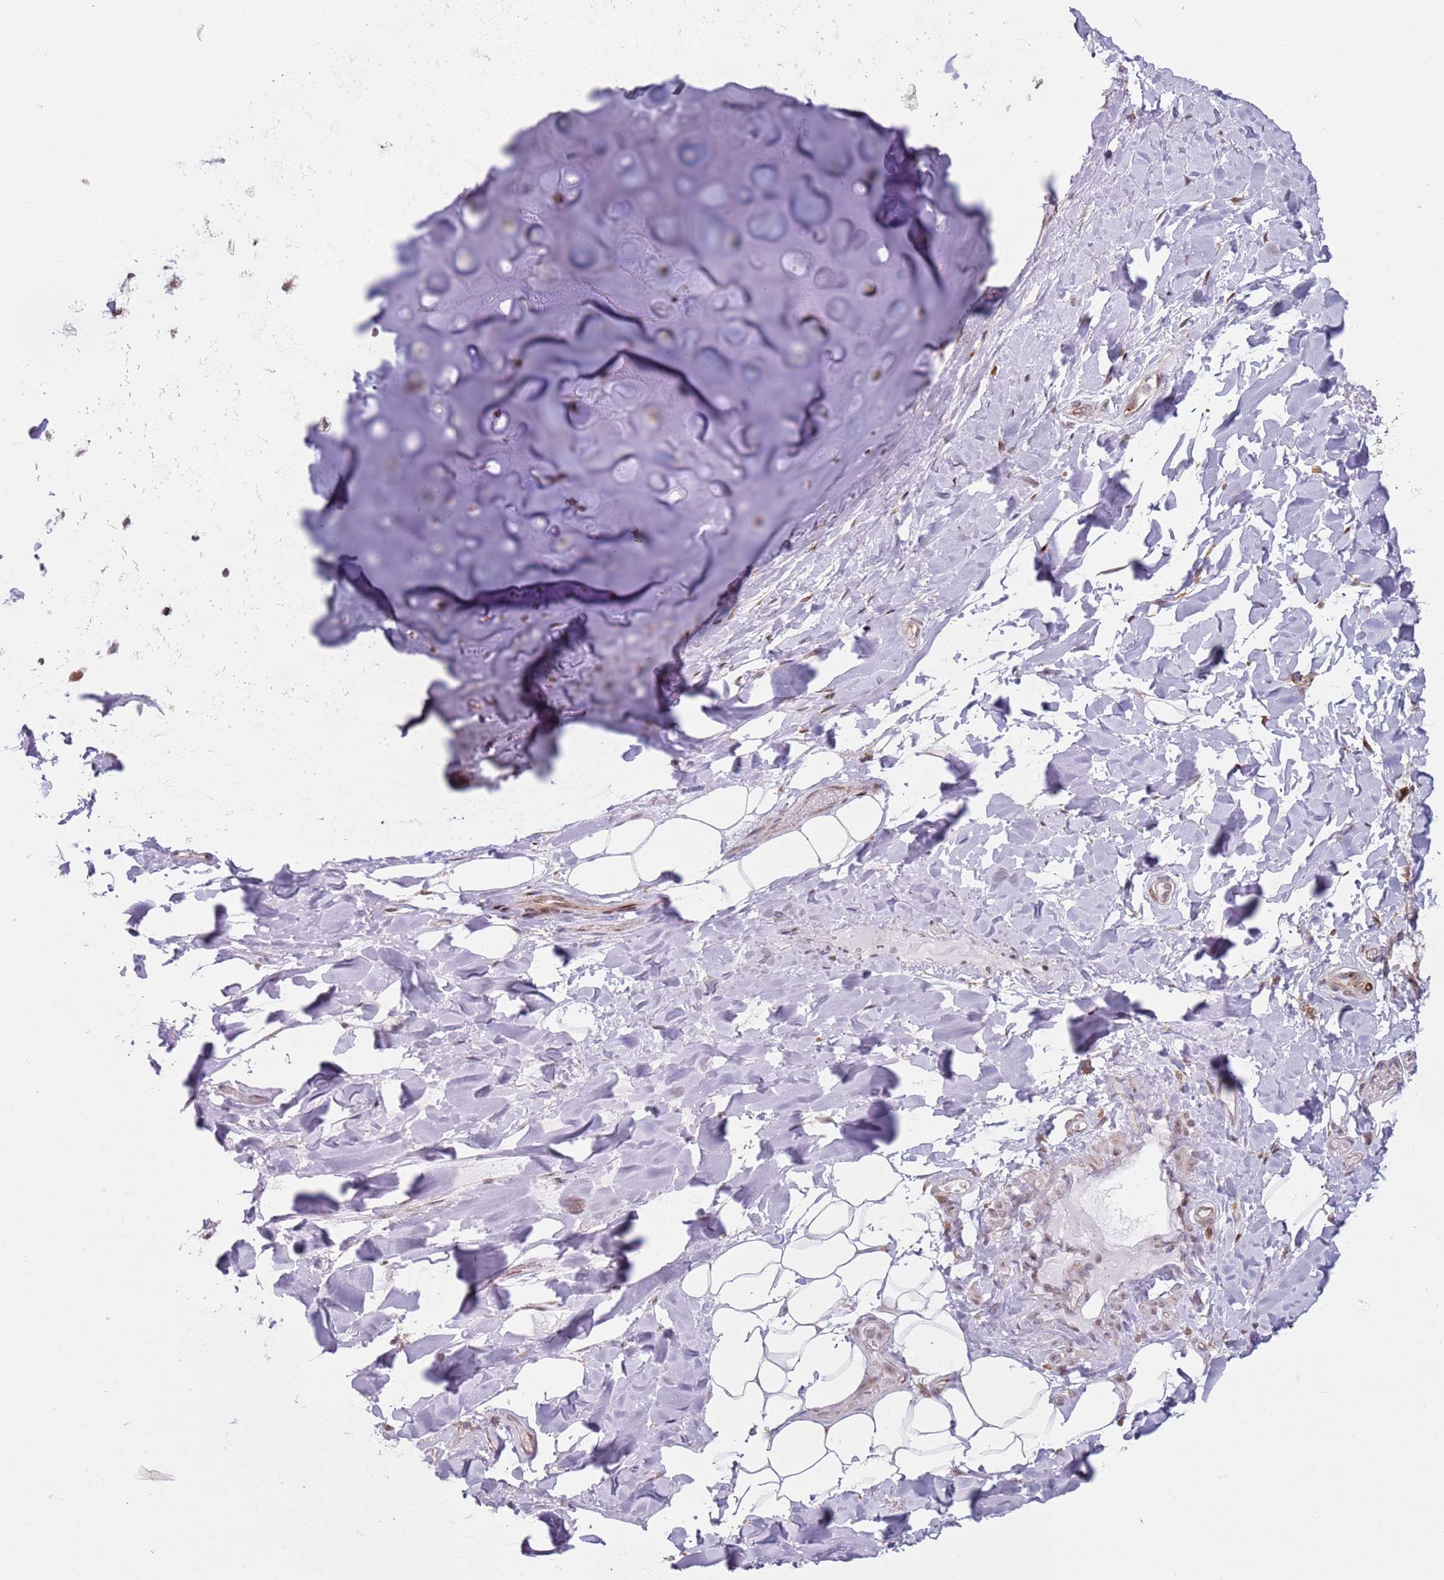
{"staining": {"intensity": "weak", "quantity": ">75%", "location": "nuclear"}, "tissue": "adipose tissue", "cell_type": "Adipocytes", "image_type": "normal", "snomed": [{"axis": "morphology", "description": "Normal tissue, NOS"}, {"axis": "topography", "description": "Lymph node"}, {"axis": "topography", "description": "Cartilage tissue"}, {"axis": "topography", "description": "Bronchus"}], "caption": "A histopathology image of human adipose tissue stained for a protein exhibits weak nuclear brown staining in adipocytes. The staining was performed using DAB to visualize the protein expression in brown, while the nuclei were stained in blue with hematoxylin (Magnification: 20x).", "gene": "HNRNPLL", "patient": {"sex": "male", "age": 63}}